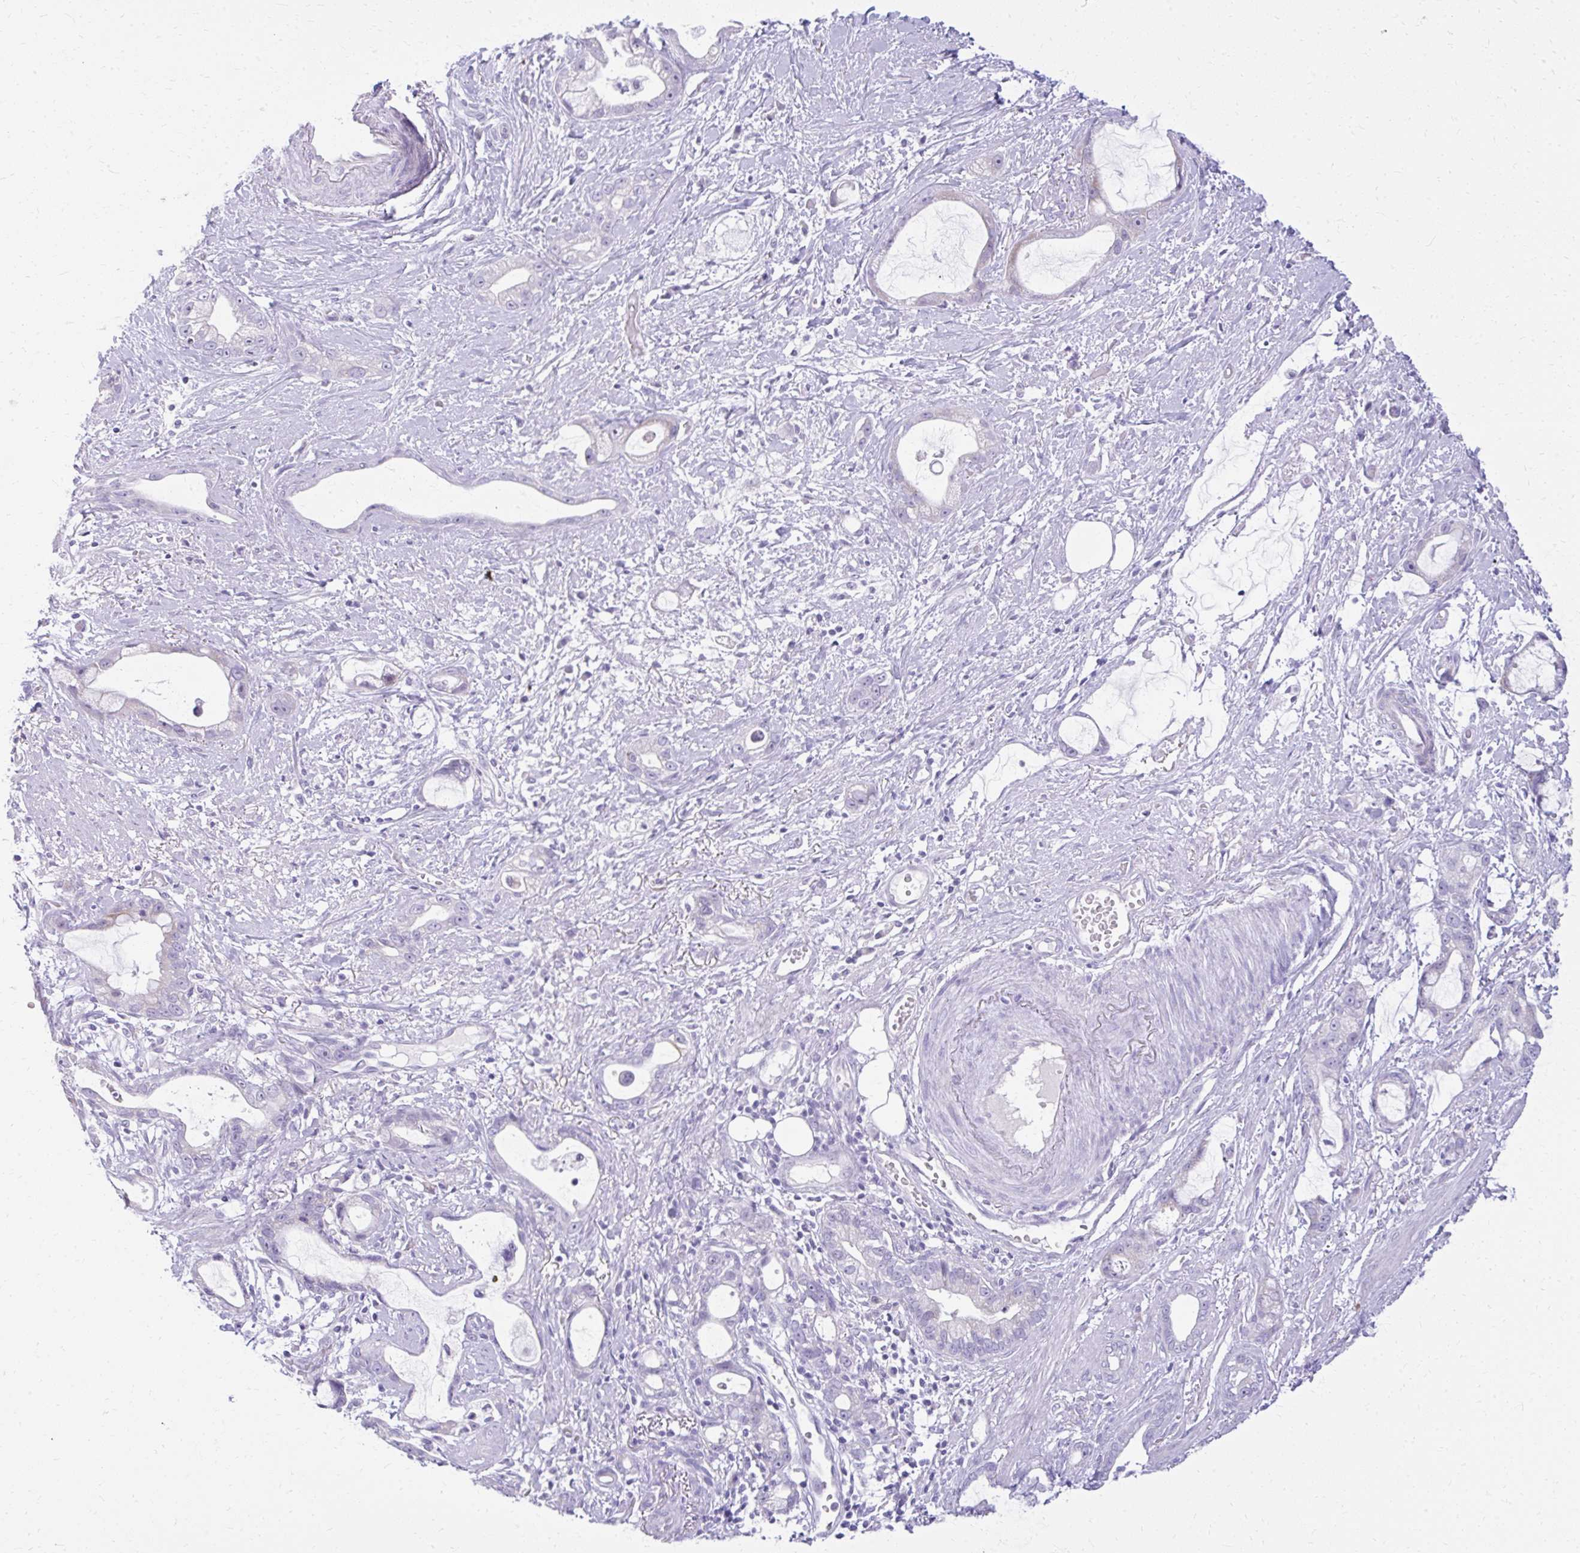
{"staining": {"intensity": "negative", "quantity": "none", "location": "none"}, "tissue": "stomach cancer", "cell_type": "Tumor cells", "image_type": "cancer", "snomed": [{"axis": "morphology", "description": "Adenocarcinoma, NOS"}, {"axis": "topography", "description": "Stomach"}], "caption": "This is an immunohistochemistry histopathology image of stomach cancer (adenocarcinoma). There is no positivity in tumor cells.", "gene": "PRAP1", "patient": {"sex": "male", "age": 55}}